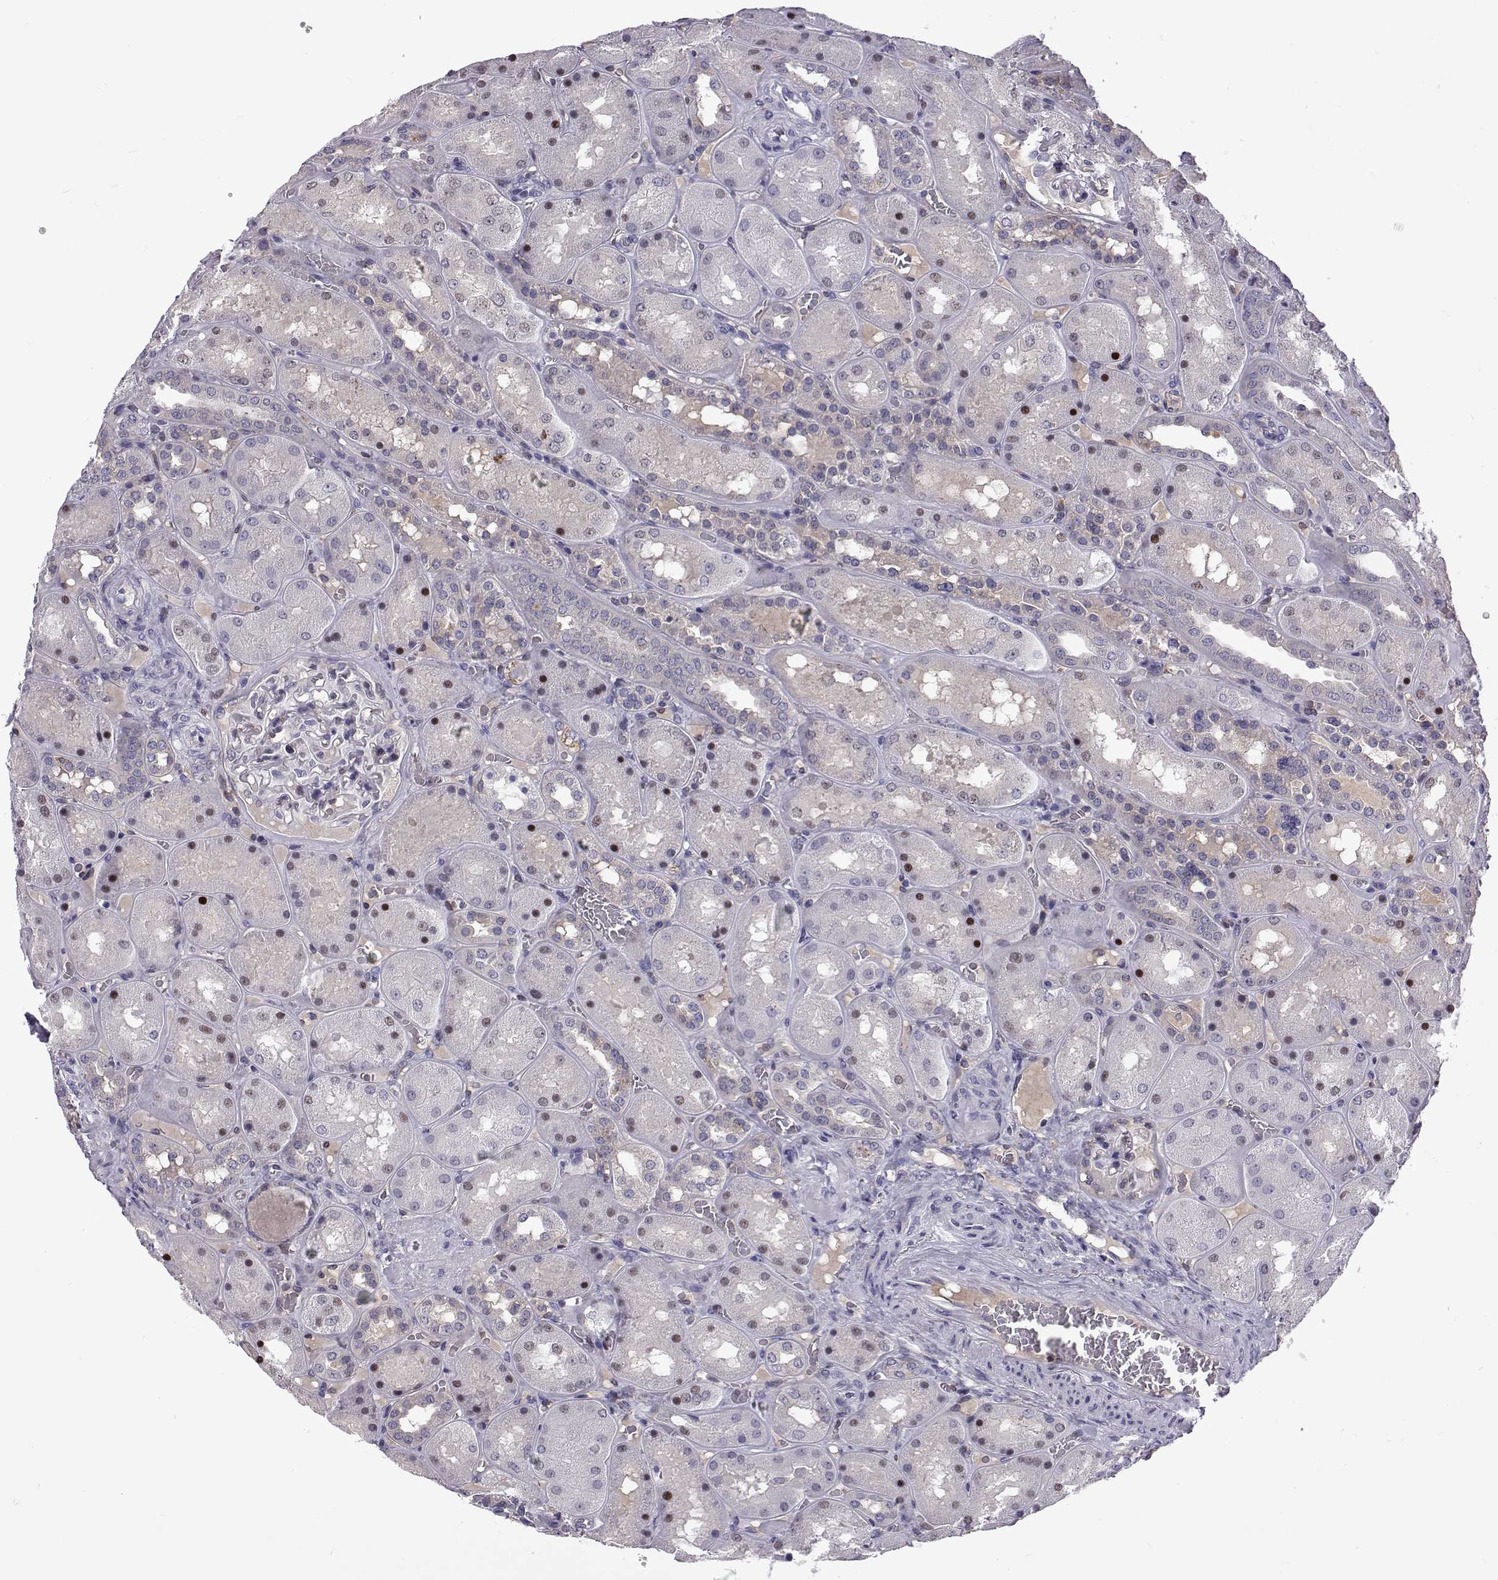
{"staining": {"intensity": "negative", "quantity": "none", "location": "none"}, "tissue": "kidney", "cell_type": "Cells in glomeruli", "image_type": "normal", "snomed": [{"axis": "morphology", "description": "Normal tissue, NOS"}, {"axis": "topography", "description": "Kidney"}], "caption": "Cells in glomeruli are negative for brown protein staining in normal kidney.", "gene": "TCF15", "patient": {"sex": "male", "age": 73}}